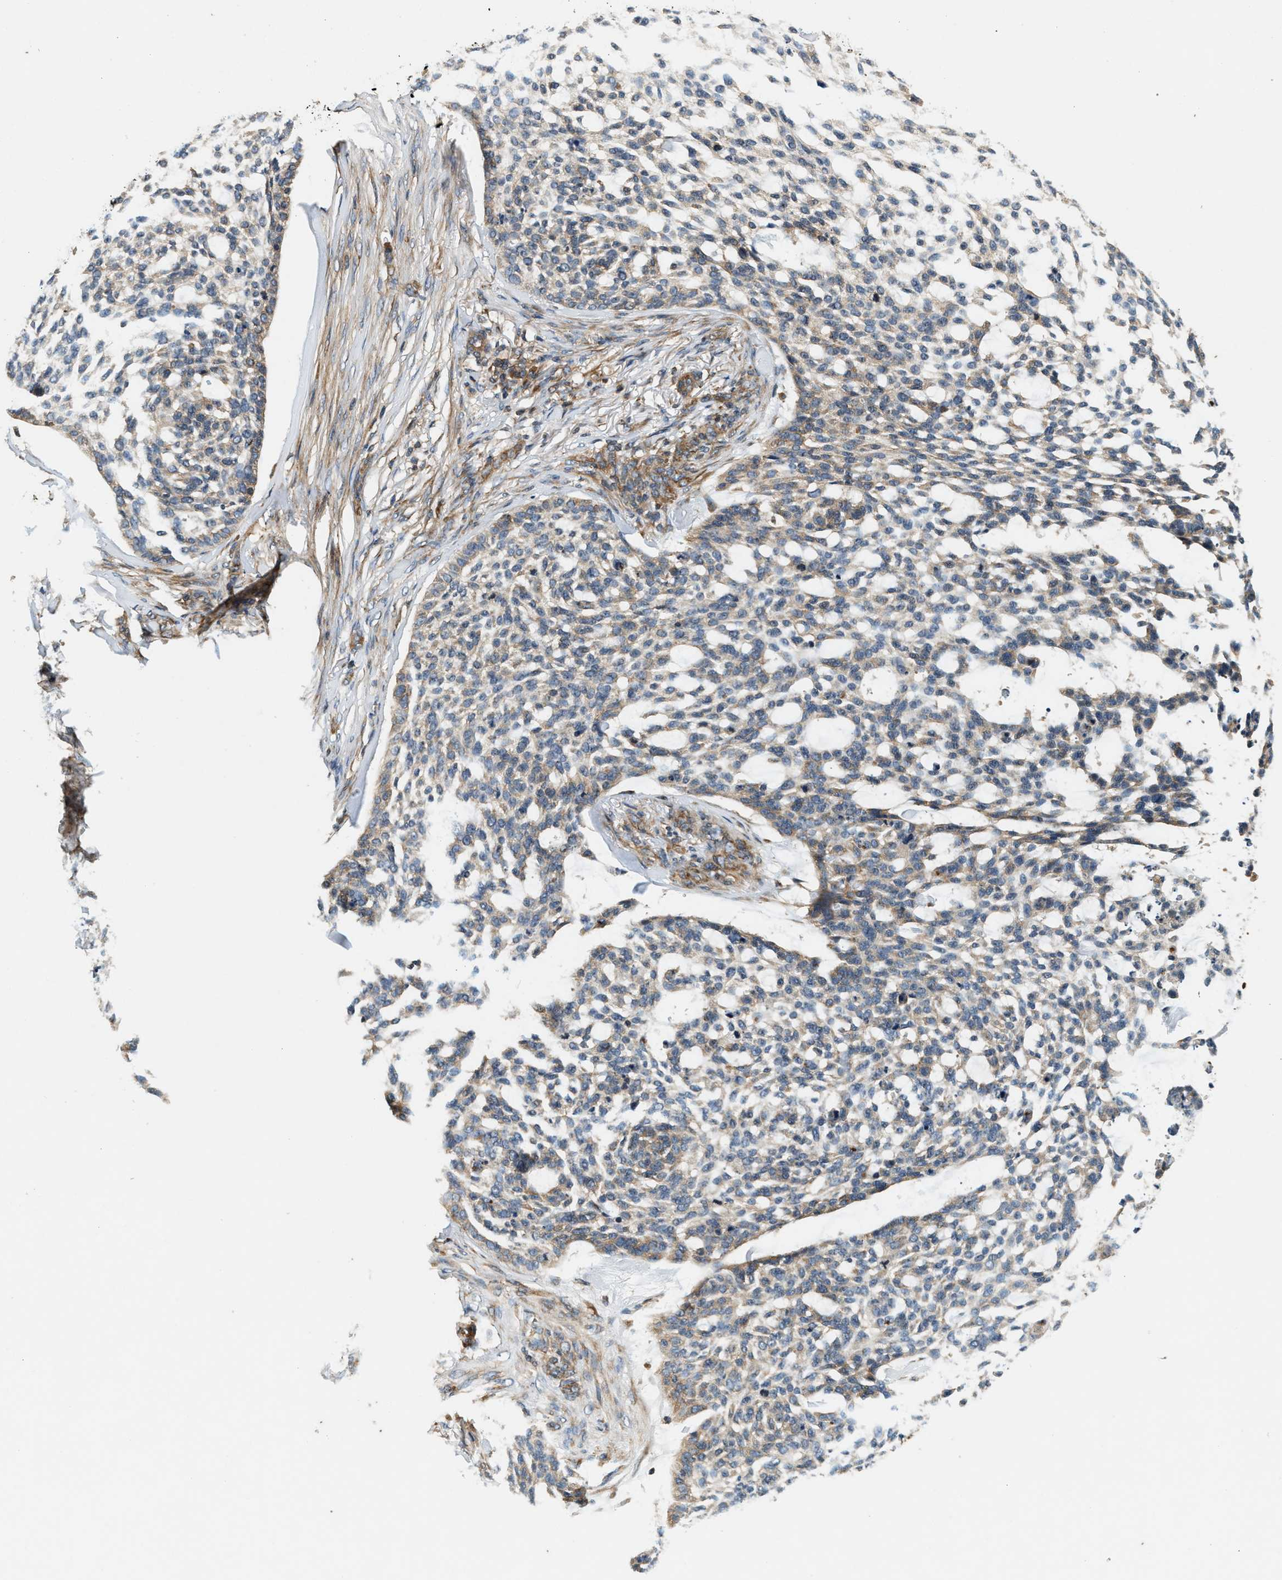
{"staining": {"intensity": "weak", "quantity": "25%-75%", "location": "cytoplasmic/membranous"}, "tissue": "skin cancer", "cell_type": "Tumor cells", "image_type": "cancer", "snomed": [{"axis": "morphology", "description": "Basal cell carcinoma"}, {"axis": "topography", "description": "Skin"}], "caption": "Skin basal cell carcinoma stained with immunohistochemistry shows weak cytoplasmic/membranous expression in approximately 25%-75% of tumor cells.", "gene": "SAMD9", "patient": {"sex": "female", "age": 64}}